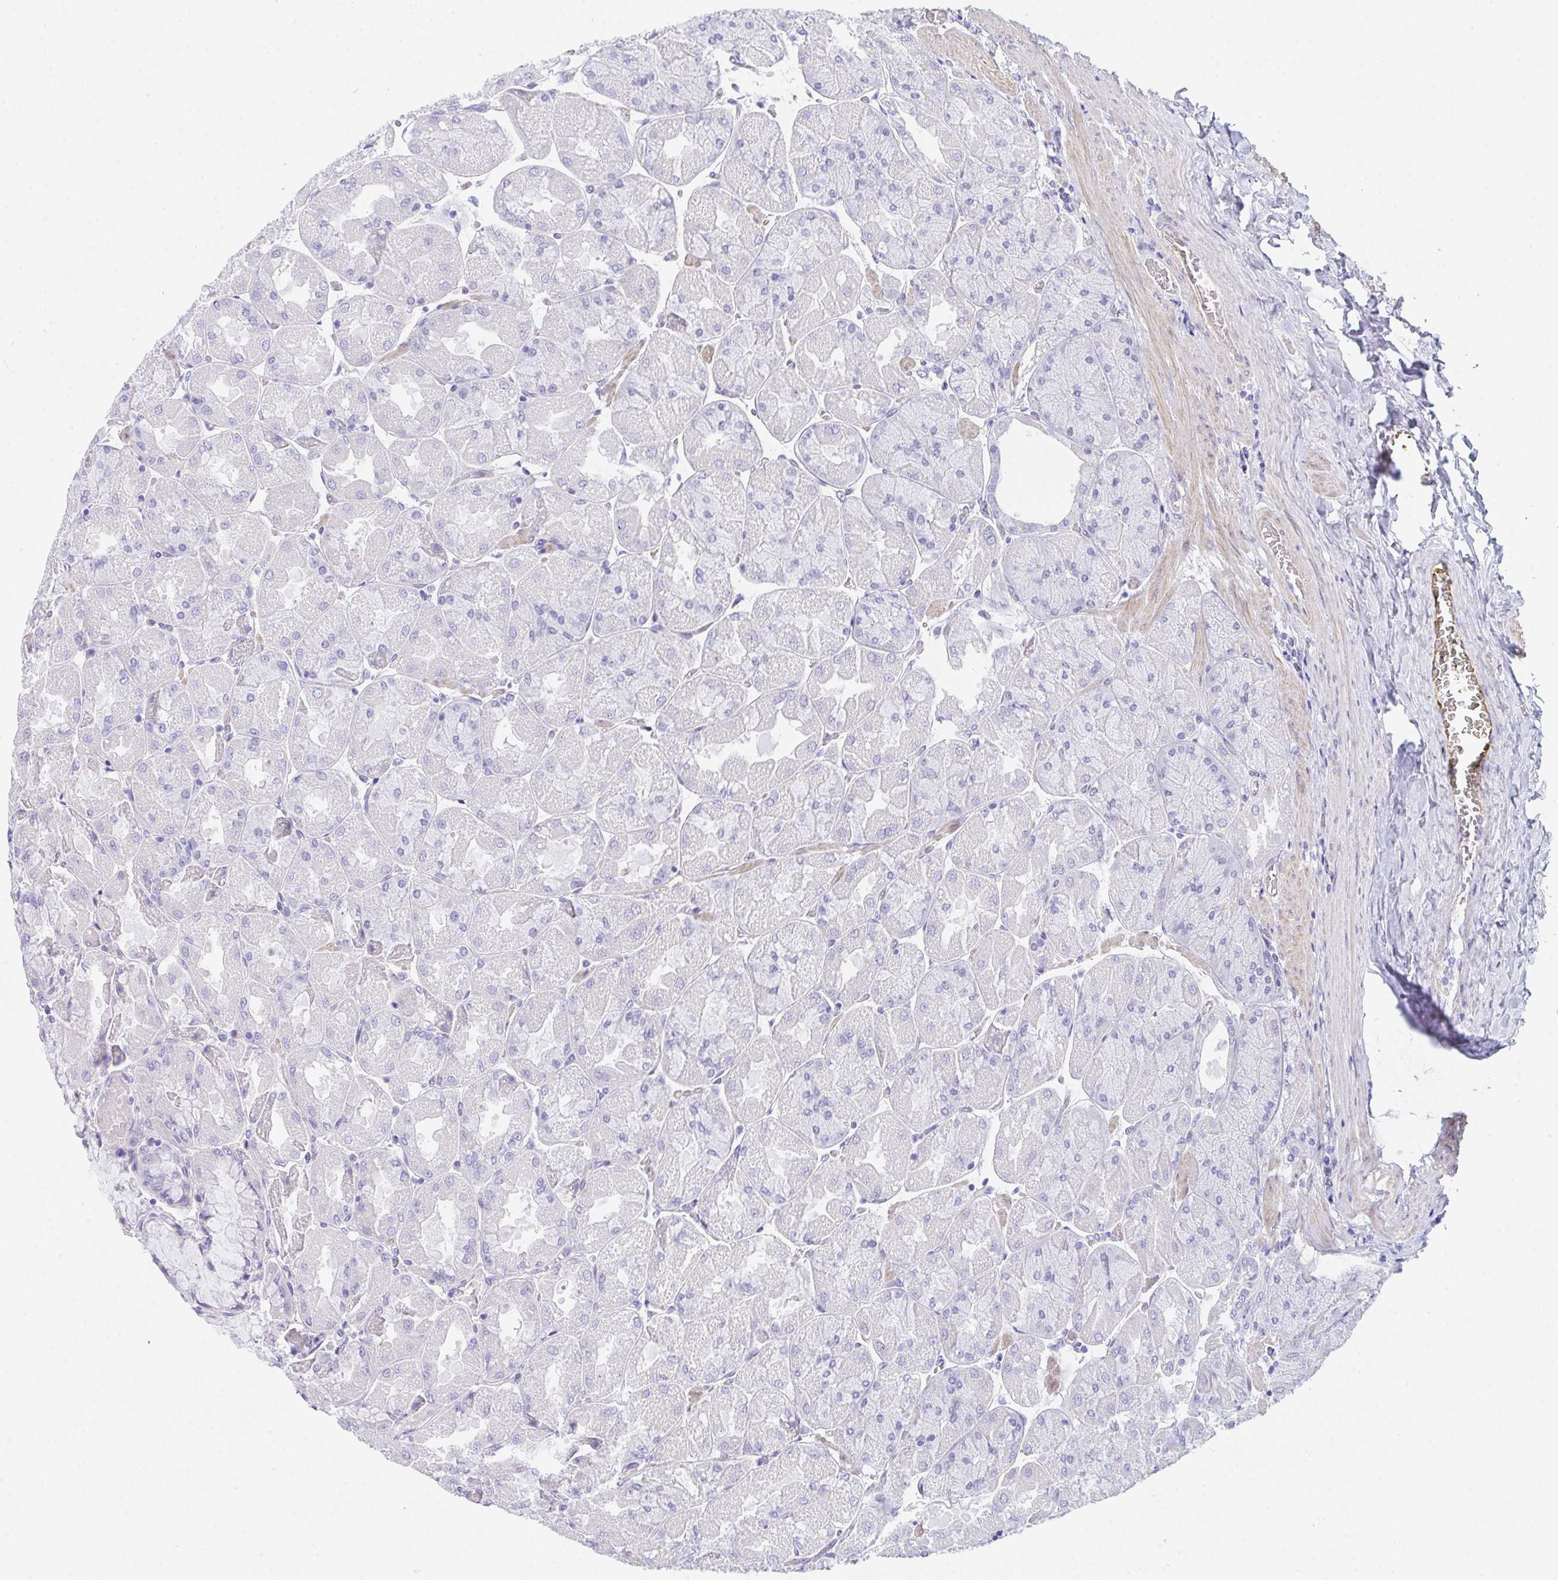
{"staining": {"intensity": "negative", "quantity": "none", "location": "none"}, "tissue": "stomach", "cell_type": "Glandular cells", "image_type": "normal", "snomed": [{"axis": "morphology", "description": "Normal tissue, NOS"}, {"axis": "topography", "description": "Stomach"}], "caption": "This is an immunohistochemistry image of normal human stomach. There is no expression in glandular cells.", "gene": "CEP170B", "patient": {"sex": "female", "age": 61}}